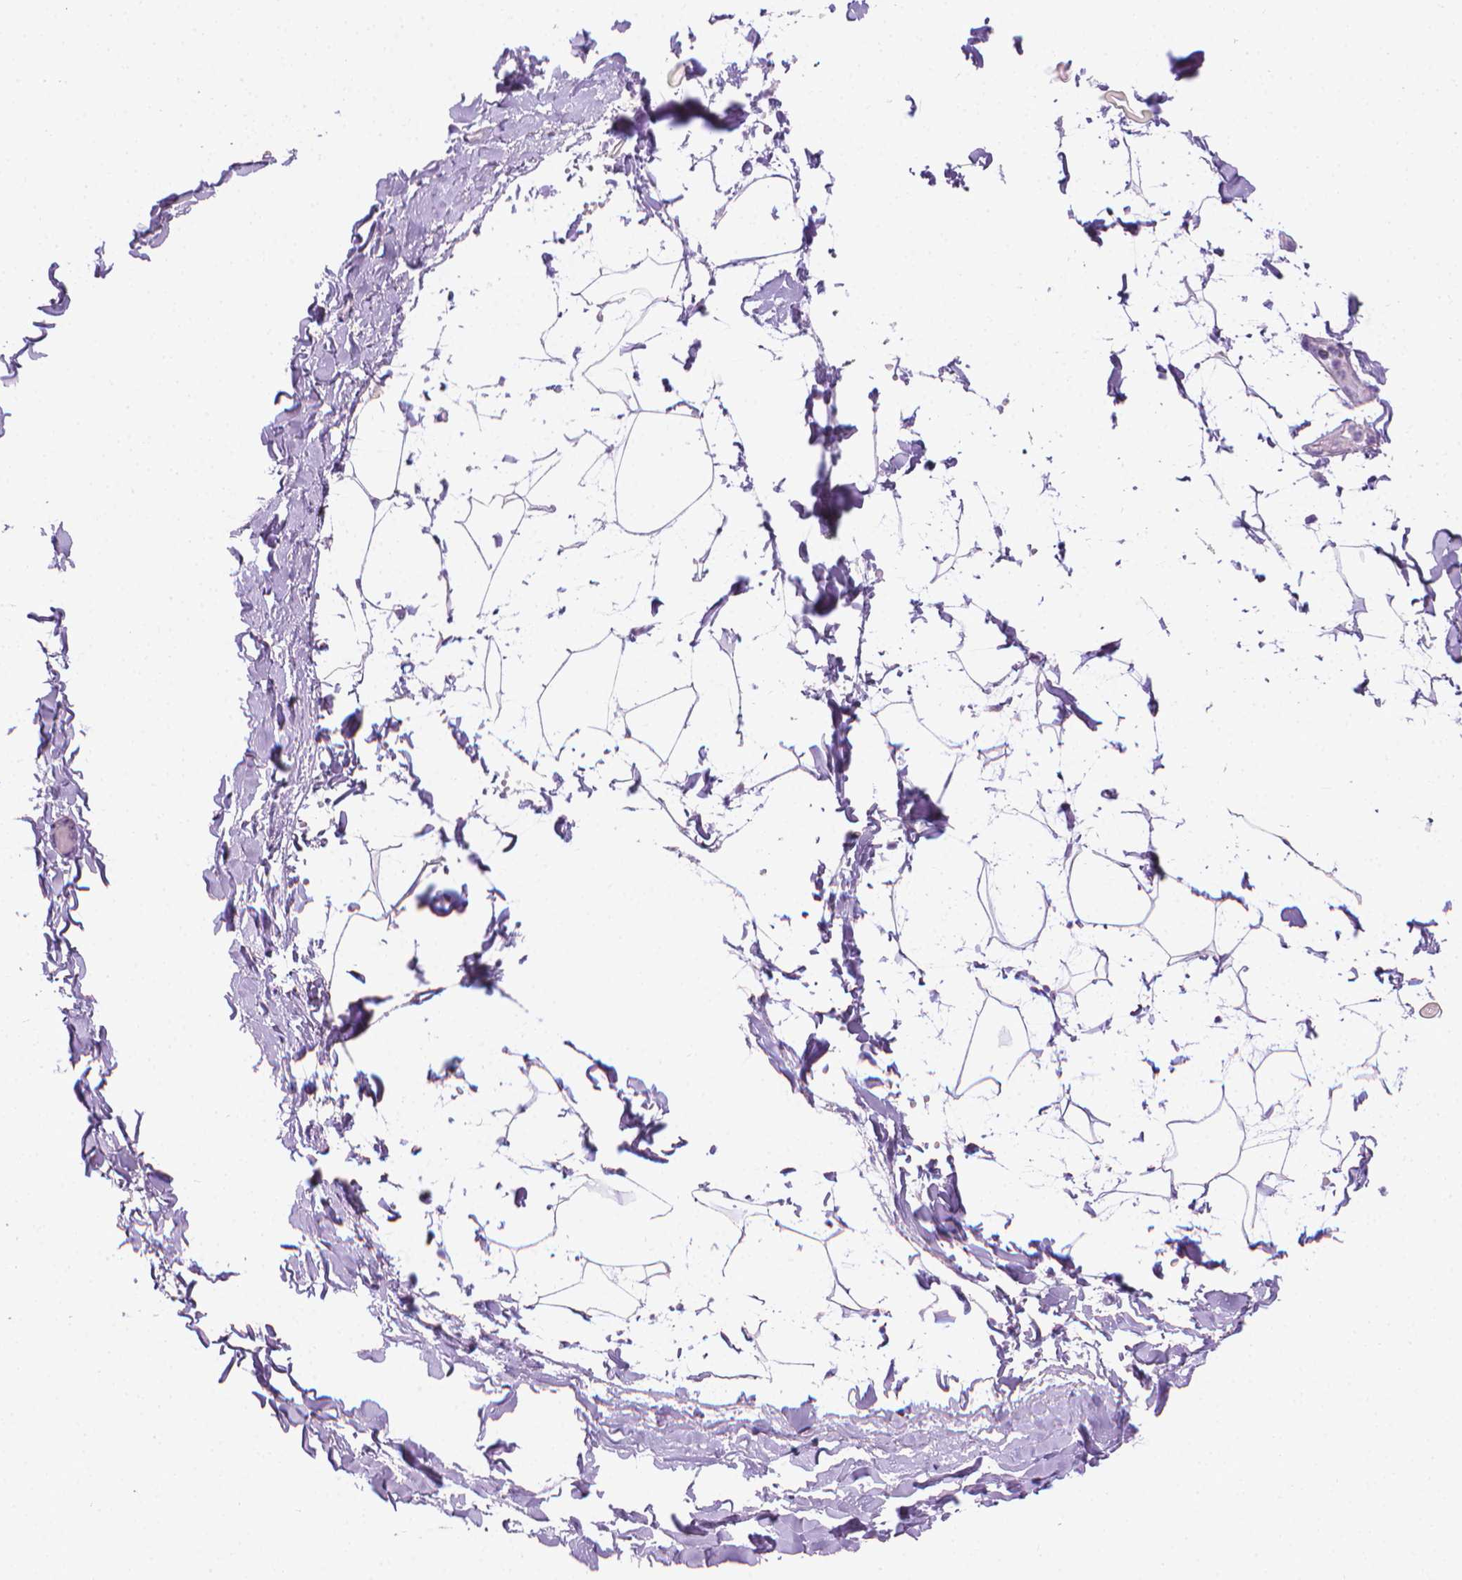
{"staining": {"intensity": "negative", "quantity": "none", "location": "none"}, "tissue": "adipose tissue", "cell_type": "Adipocytes", "image_type": "normal", "snomed": [{"axis": "morphology", "description": "Normal tissue, NOS"}, {"axis": "topography", "description": "Gallbladder"}, {"axis": "topography", "description": "Peripheral nerve tissue"}], "caption": "There is no significant positivity in adipocytes of adipose tissue. (DAB (3,3'-diaminobenzidine) IHC, high magnification).", "gene": "FASN", "patient": {"sex": "female", "age": 45}}